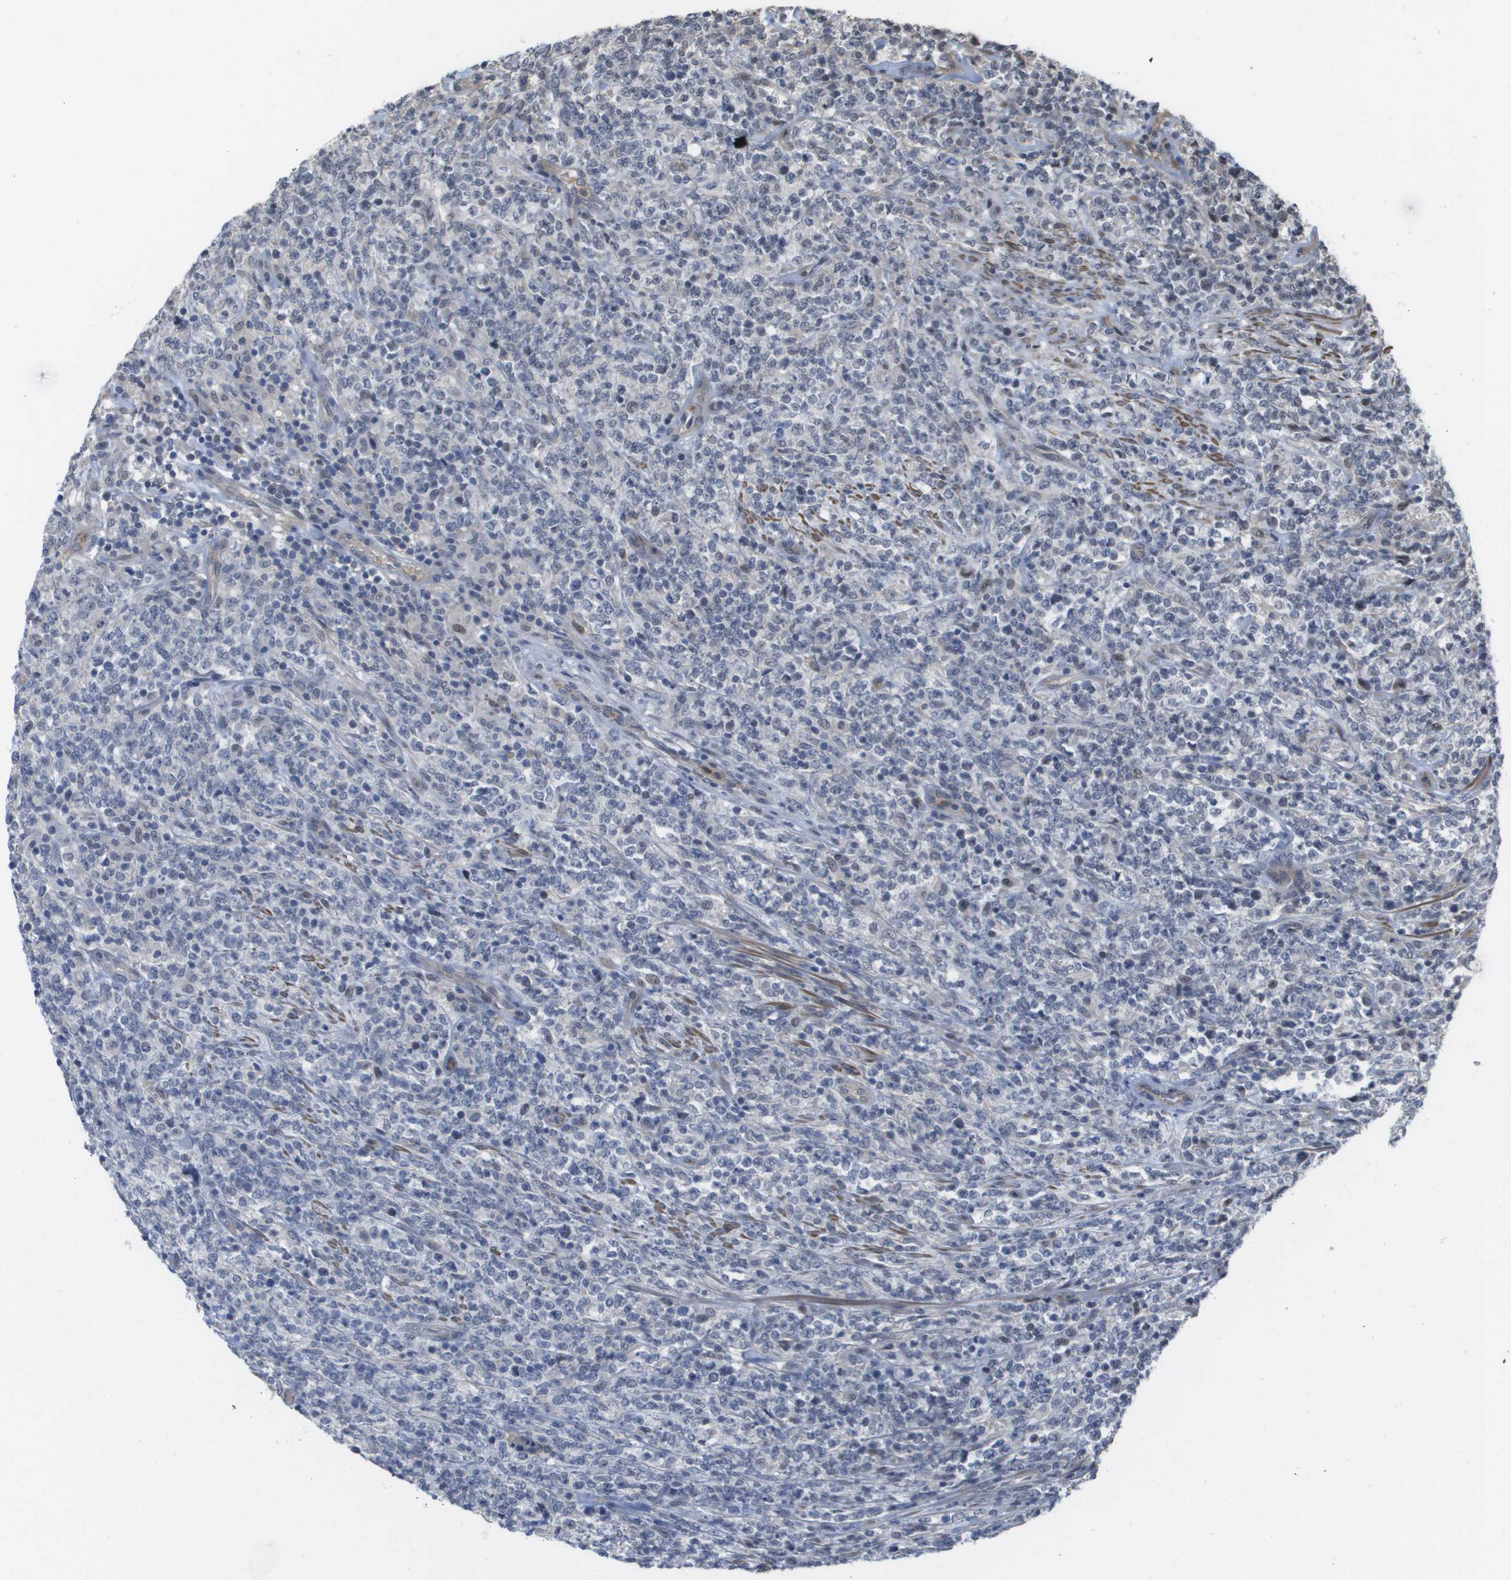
{"staining": {"intensity": "negative", "quantity": "none", "location": "none"}, "tissue": "lymphoma", "cell_type": "Tumor cells", "image_type": "cancer", "snomed": [{"axis": "morphology", "description": "Malignant lymphoma, non-Hodgkin's type, High grade"}, {"axis": "topography", "description": "Soft tissue"}], "caption": "High-grade malignant lymphoma, non-Hodgkin's type stained for a protein using immunohistochemistry displays no expression tumor cells.", "gene": "RNF112", "patient": {"sex": "male", "age": 18}}